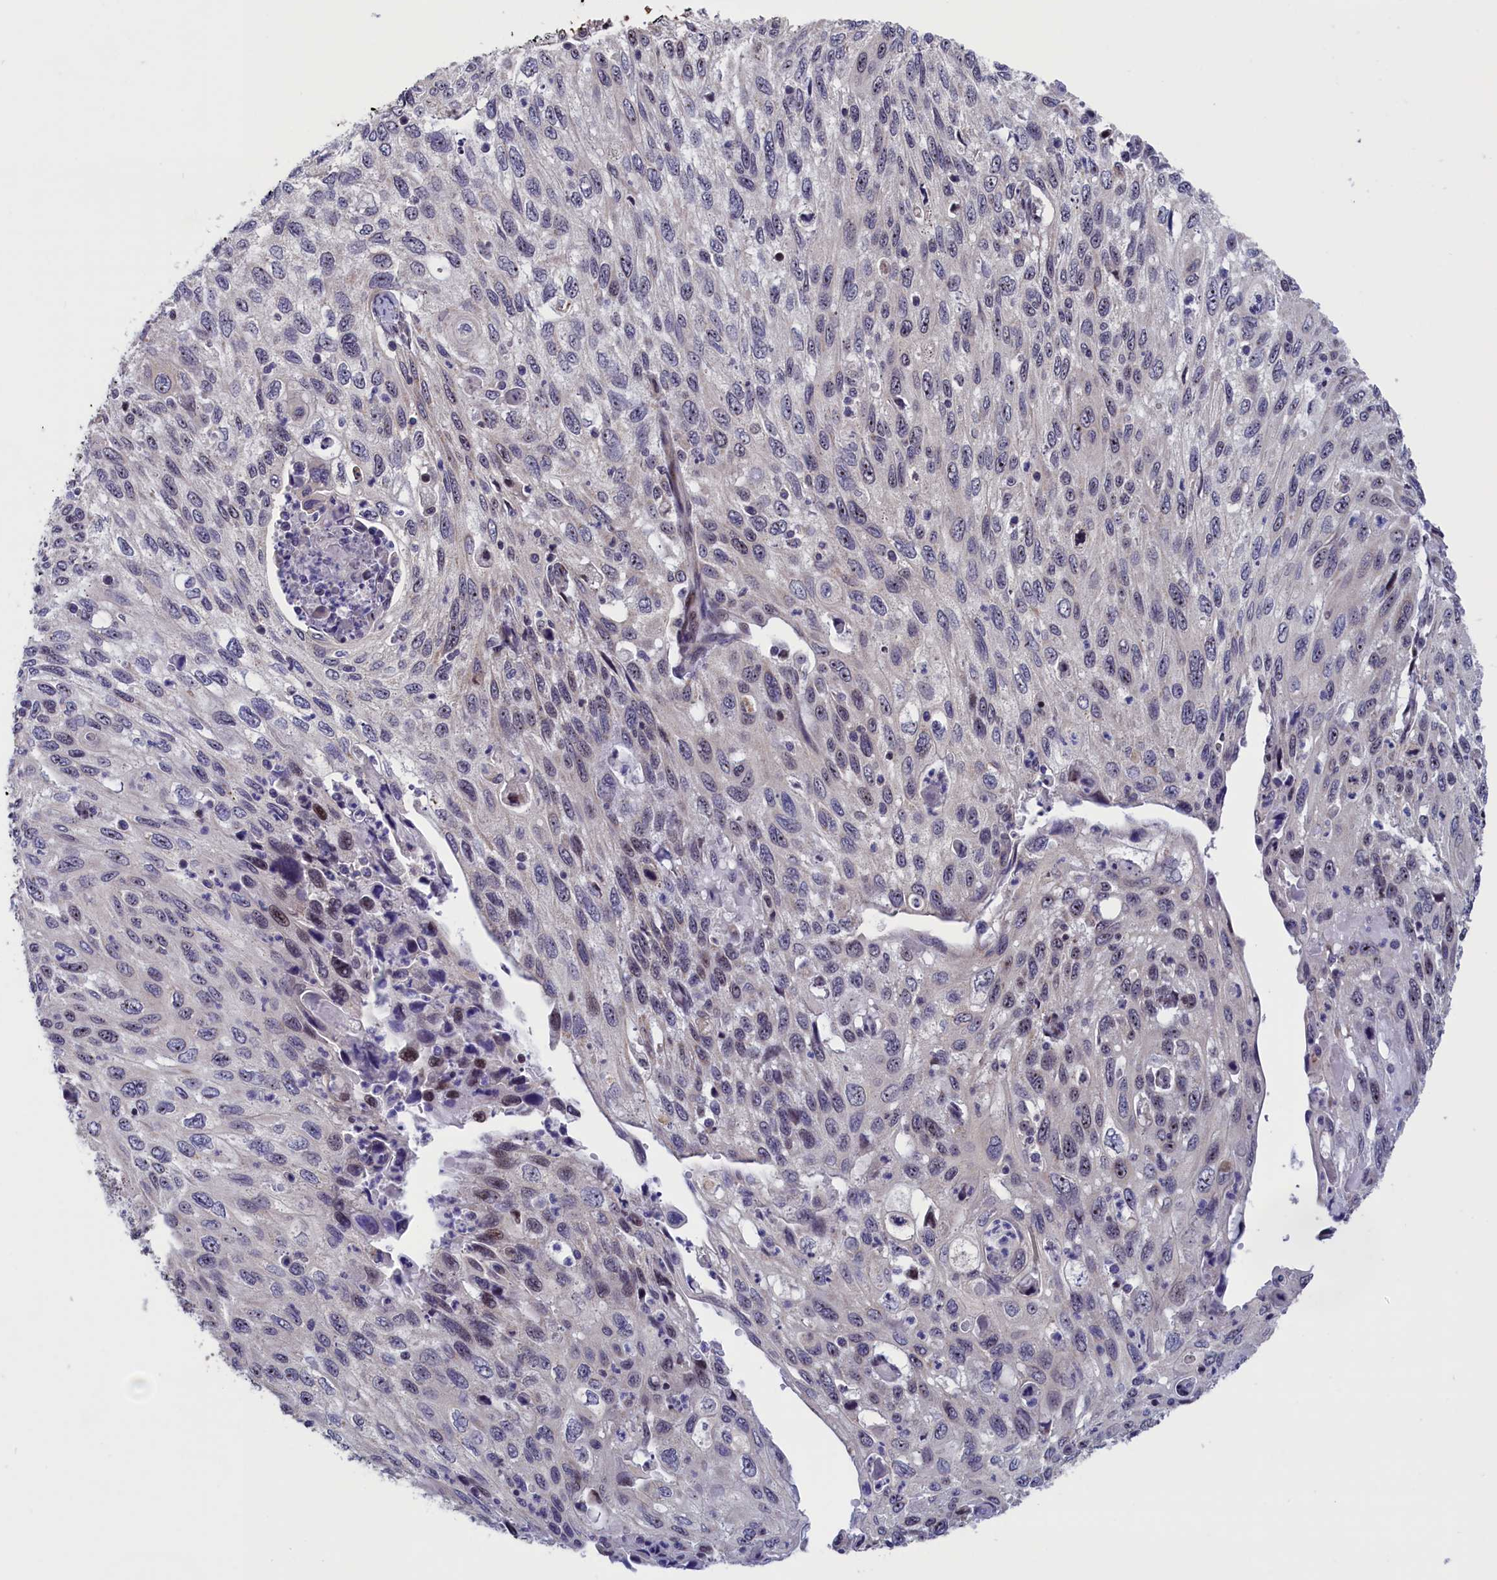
{"staining": {"intensity": "moderate", "quantity": "<25%", "location": "nuclear"}, "tissue": "cervical cancer", "cell_type": "Tumor cells", "image_type": "cancer", "snomed": [{"axis": "morphology", "description": "Squamous cell carcinoma, NOS"}, {"axis": "topography", "description": "Cervix"}], "caption": "Cervical cancer (squamous cell carcinoma) stained for a protein (brown) demonstrates moderate nuclear positive staining in approximately <25% of tumor cells.", "gene": "PPAN", "patient": {"sex": "female", "age": 70}}